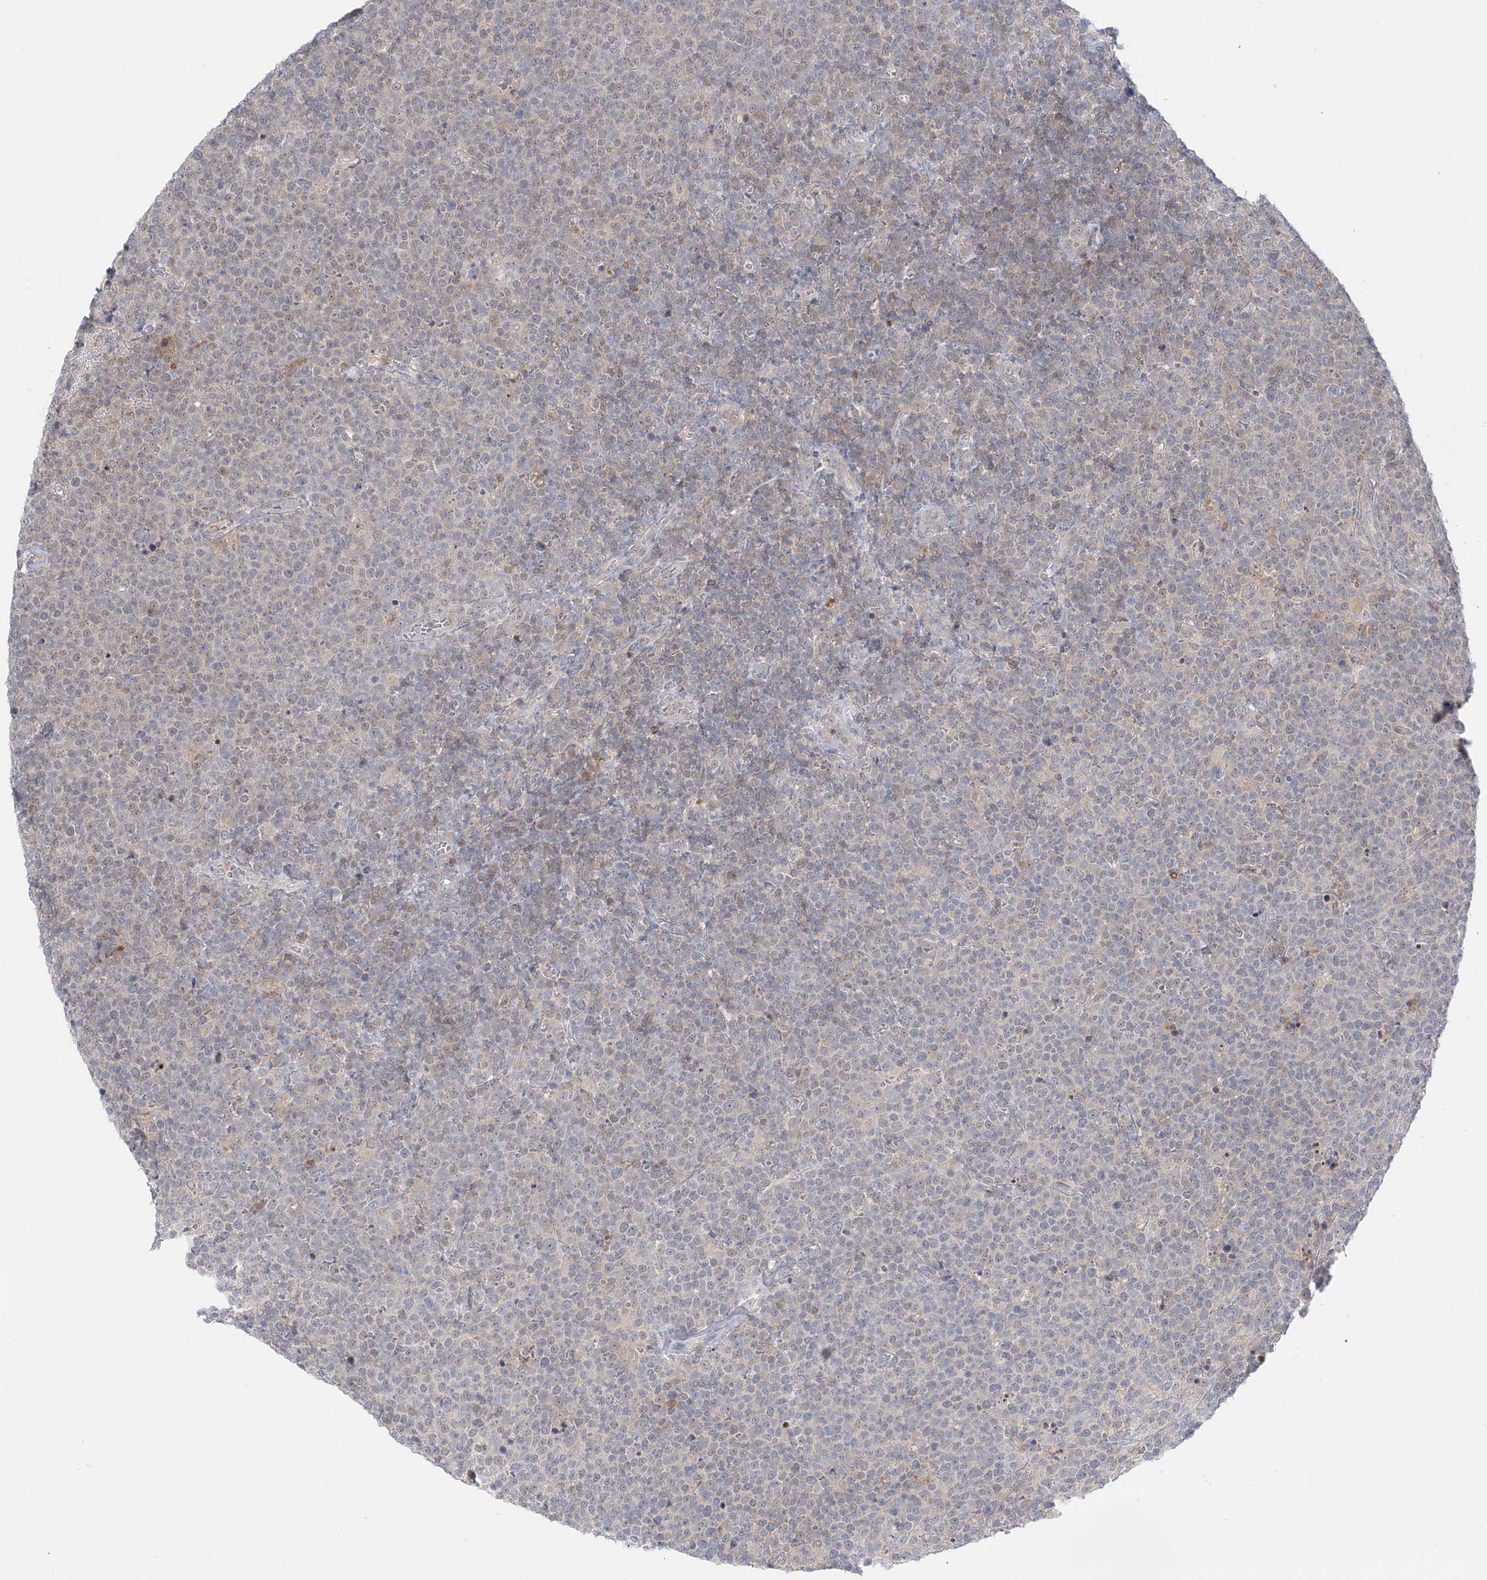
{"staining": {"intensity": "weak", "quantity": "<25%", "location": "nuclear"}, "tissue": "lymphoma", "cell_type": "Tumor cells", "image_type": "cancer", "snomed": [{"axis": "morphology", "description": "Malignant lymphoma, non-Hodgkin's type, High grade"}, {"axis": "topography", "description": "Lymph node"}], "caption": "Micrograph shows no significant protein positivity in tumor cells of lymphoma.", "gene": "THADA", "patient": {"sex": "male", "age": 61}}